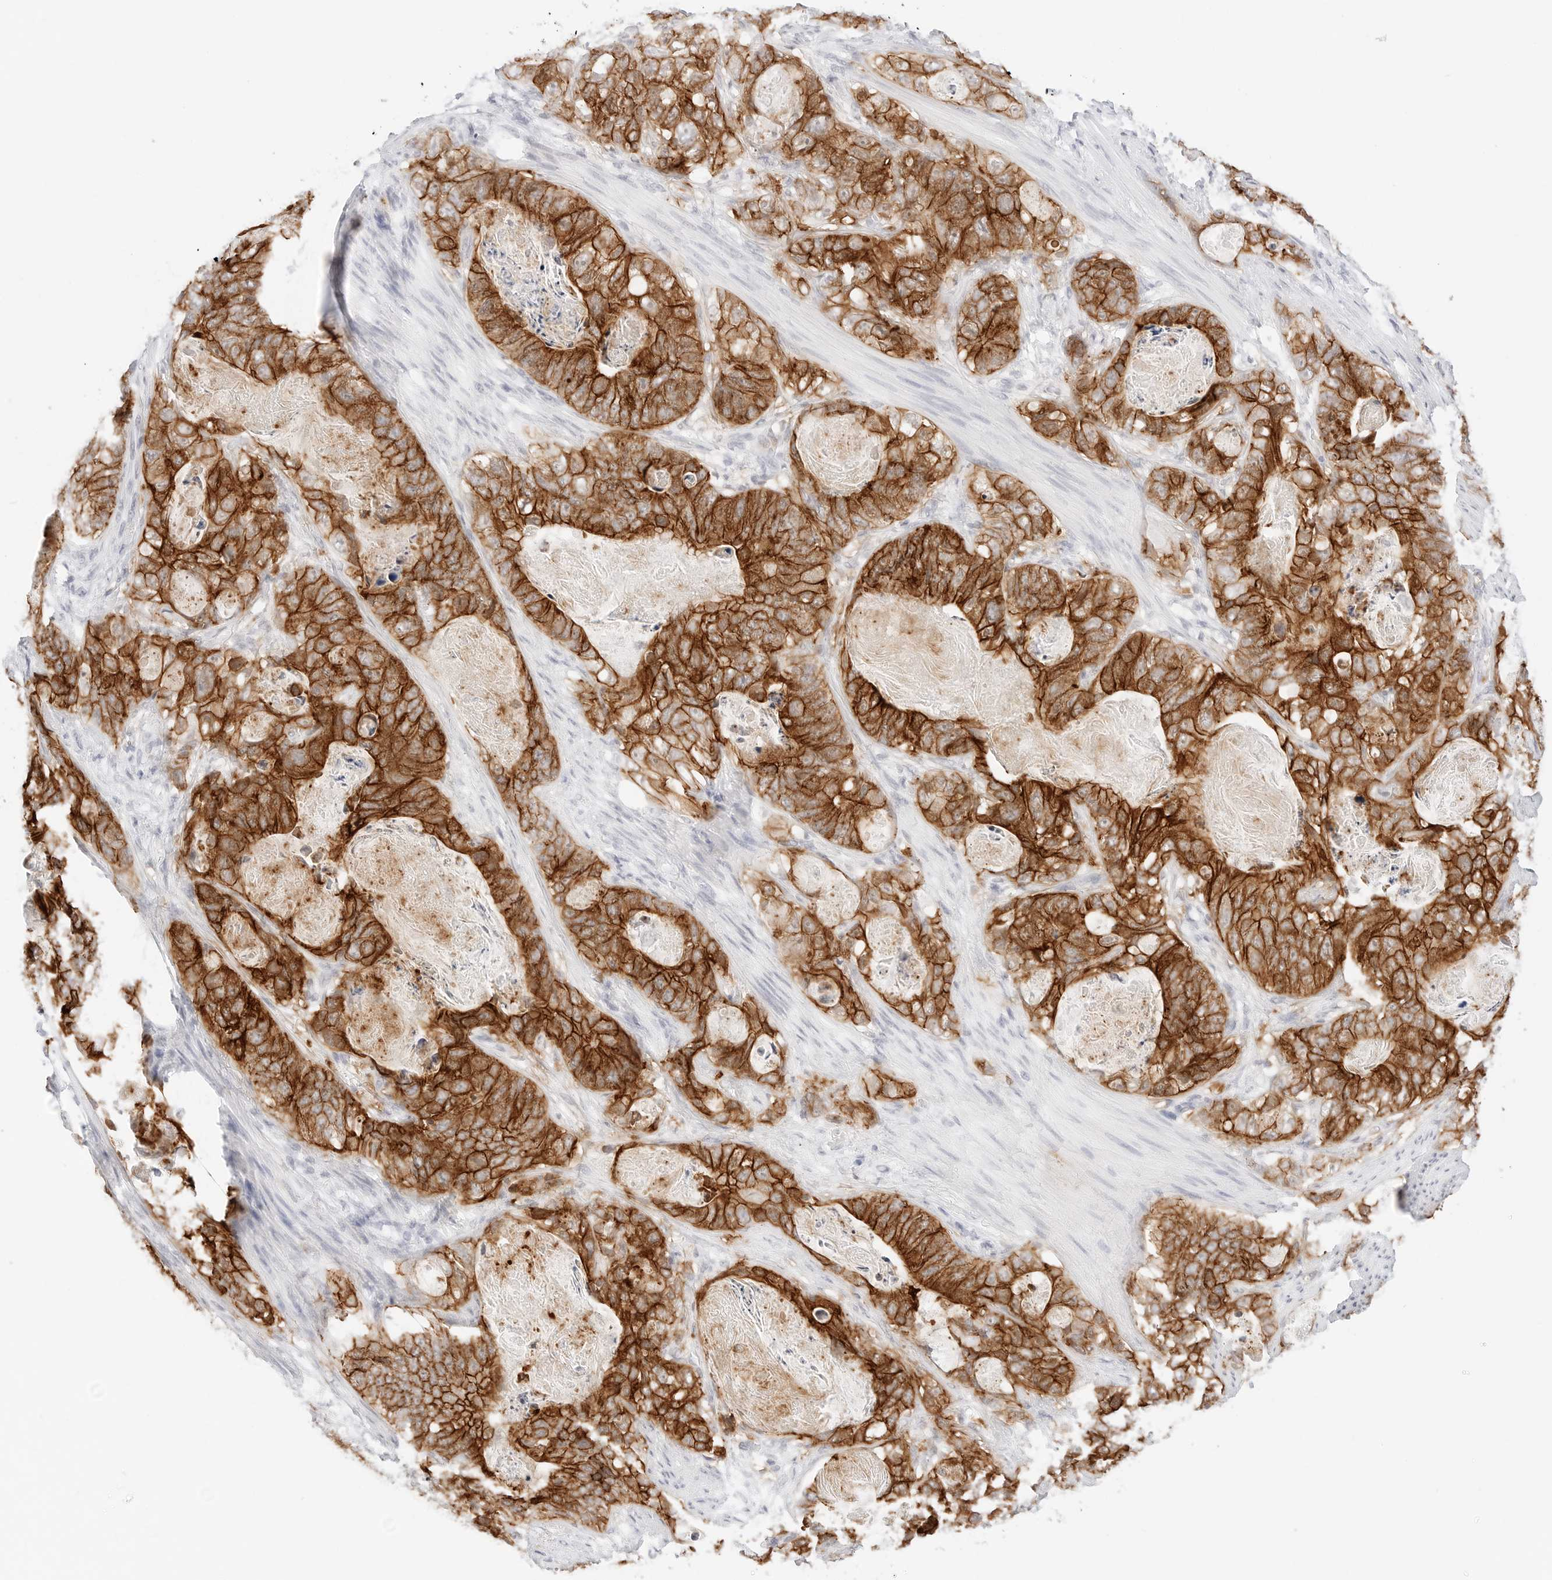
{"staining": {"intensity": "strong", "quantity": ">75%", "location": "cytoplasmic/membranous"}, "tissue": "stomach cancer", "cell_type": "Tumor cells", "image_type": "cancer", "snomed": [{"axis": "morphology", "description": "Normal tissue, NOS"}, {"axis": "morphology", "description": "Adenocarcinoma, NOS"}, {"axis": "topography", "description": "Stomach"}], "caption": "Protein expression analysis of human adenocarcinoma (stomach) reveals strong cytoplasmic/membranous staining in approximately >75% of tumor cells. Immunohistochemistry (ihc) stains the protein in brown and the nuclei are stained blue.", "gene": "CDH1", "patient": {"sex": "female", "age": 89}}